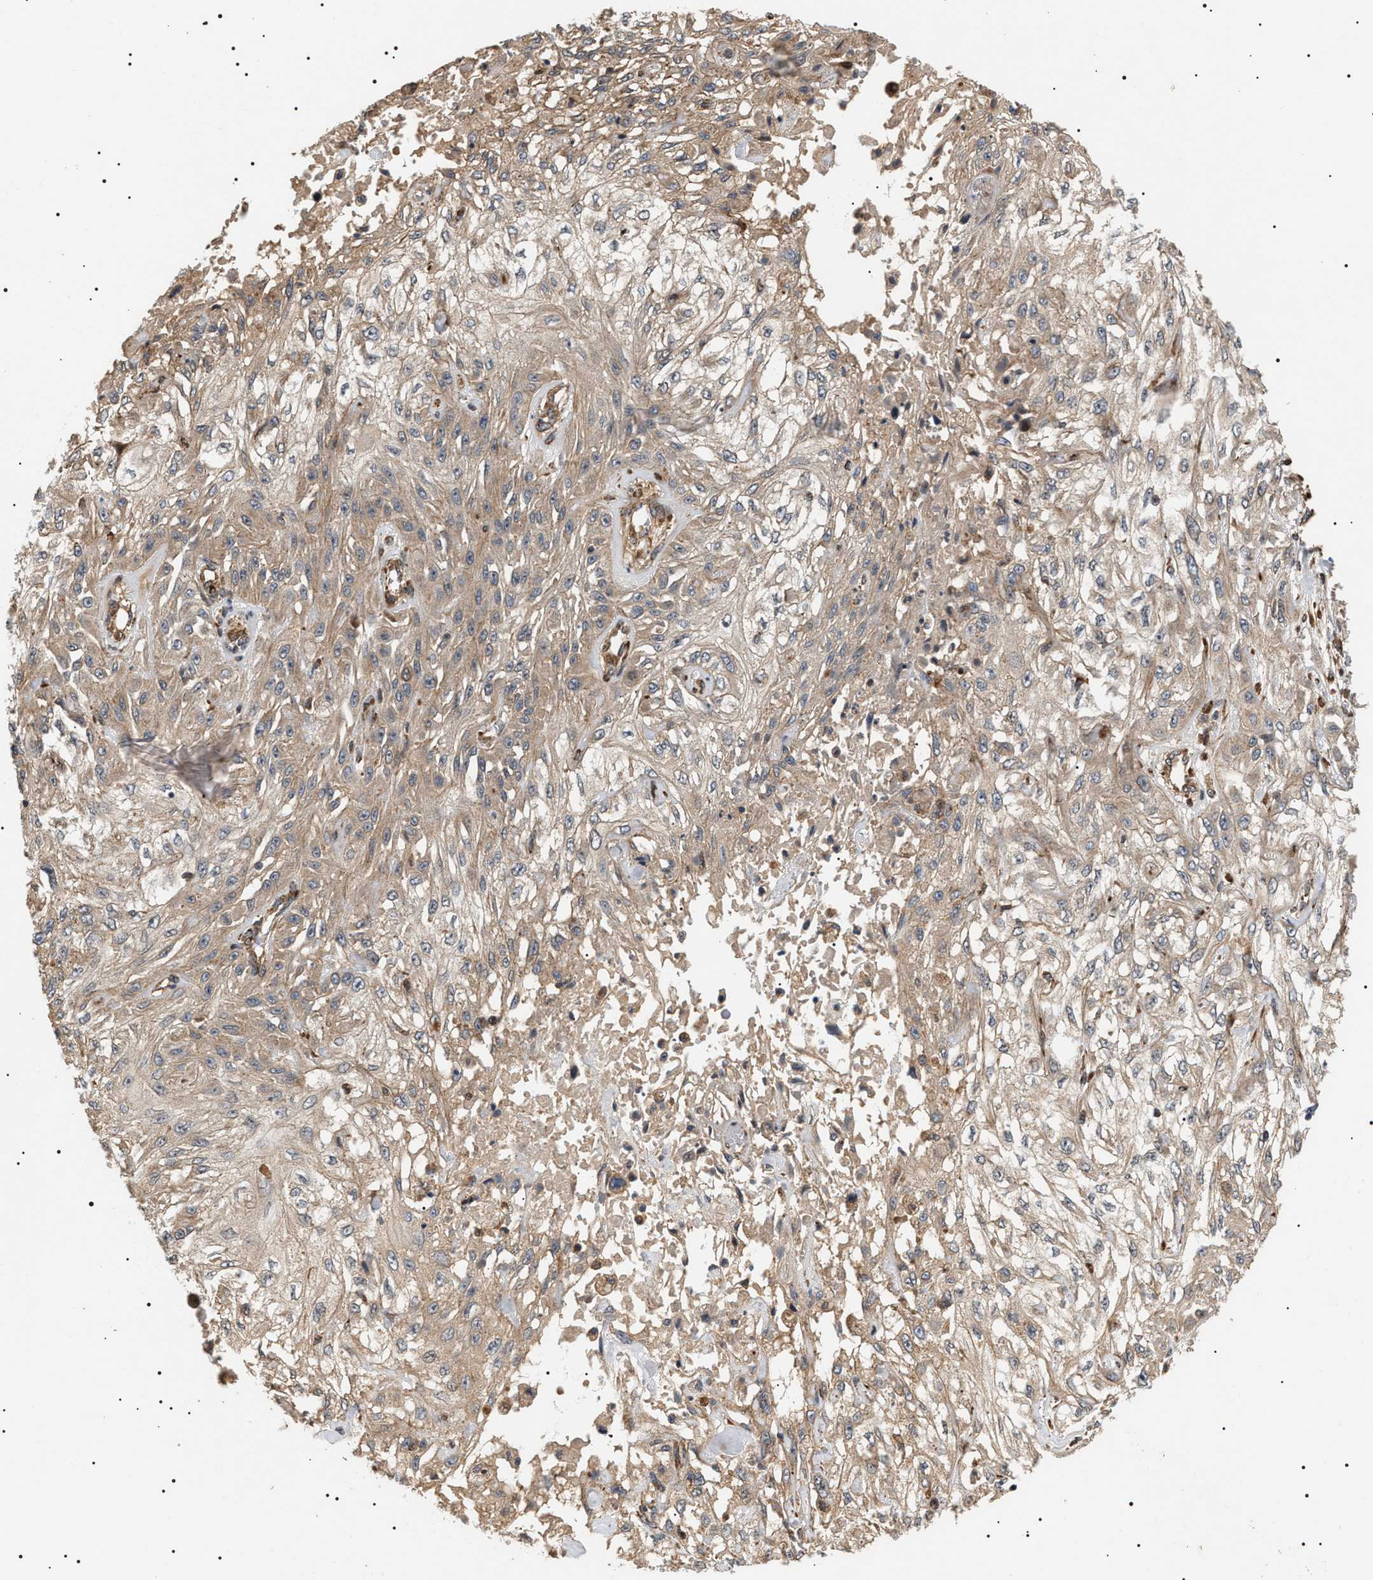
{"staining": {"intensity": "weak", "quantity": ">75%", "location": "cytoplasmic/membranous"}, "tissue": "skin cancer", "cell_type": "Tumor cells", "image_type": "cancer", "snomed": [{"axis": "morphology", "description": "Squamous cell carcinoma, NOS"}, {"axis": "morphology", "description": "Squamous cell carcinoma, metastatic, NOS"}, {"axis": "topography", "description": "Skin"}, {"axis": "topography", "description": "Lymph node"}], "caption": "Immunohistochemical staining of skin metastatic squamous cell carcinoma reveals weak cytoplasmic/membranous protein staining in about >75% of tumor cells.", "gene": "ZBTB26", "patient": {"sex": "male", "age": 75}}